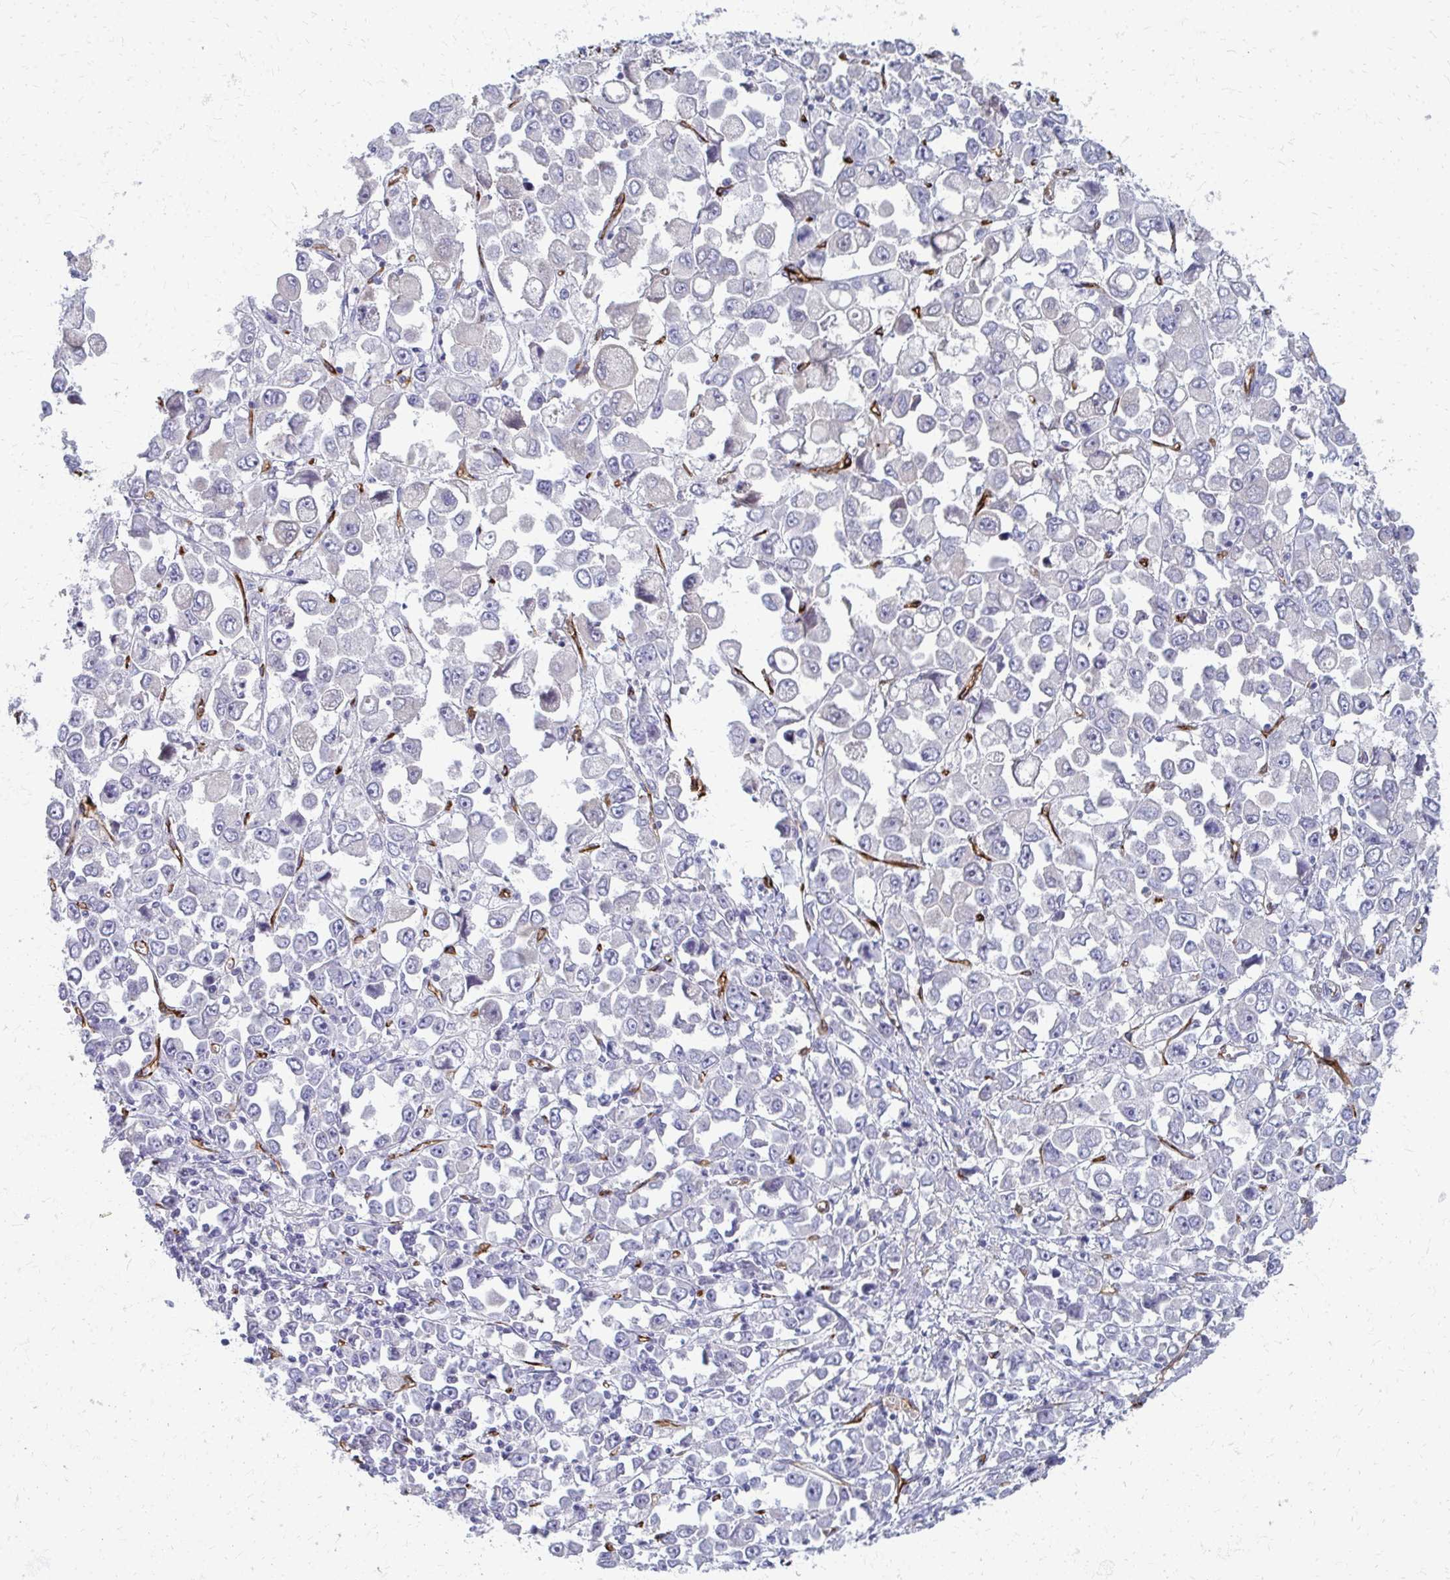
{"staining": {"intensity": "negative", "quantity": "none", "location": "none"}, "tissue": "stomach cancer", "cell_type": "Tumor cells", "image_type": "cancer", "snomed": [{"axis": "morphology", "description": "Adenocarcinoma, NOS"}, {"axis": "topography", "description": "Stomach, upper"}], "caption": "Protein analysis of stomach cancer shows no significant expression in tumor cells.", "gene": "ADIPOQ", "patient": {"sex": "male", "age": 70}}